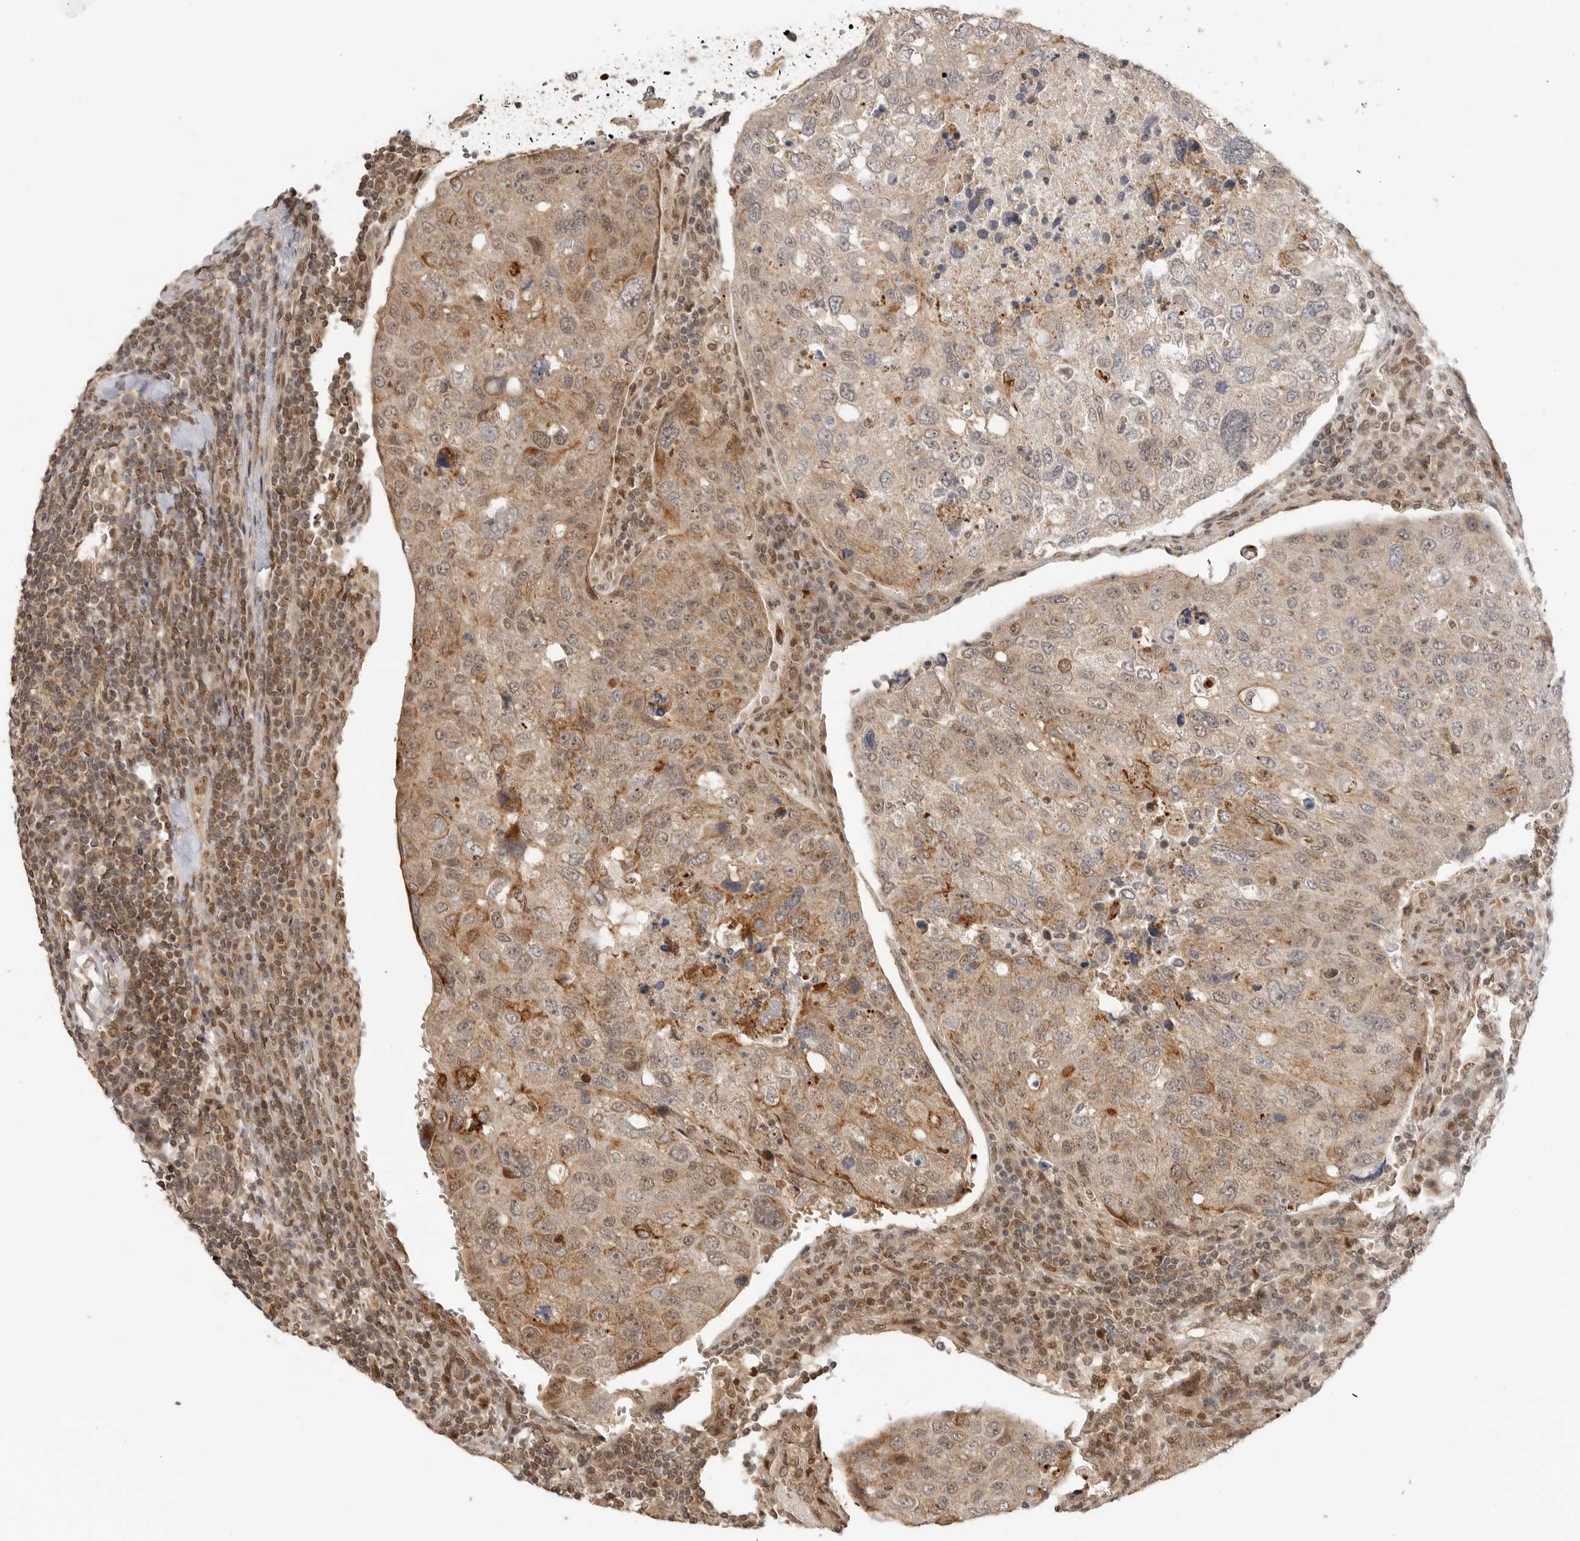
{"staining": {"intensity": "weak", "quantity": ">75%", "location": "cytoplasmic/membranous"}, "tissue": "urothelial cancer", "cell_type": "Tumor cells", "image_type": "cancer", "snomed": [{"axis": "morphology", "description": "Urothelial carcinoma, High grade"}, {"axis": "topography", "description": "Lymph node"}, {"axis": "topography", "description": "Urinary bladder"}], "caption": "An immunohistochemistry image of tumor tissue is shown. Protein staining in brown shows weak cytoplasmic/membranous positivity in urothelial cancer within tumor cells.", "gene": "ALKAL1", "patient": {"sex": "male", "age": 51}}